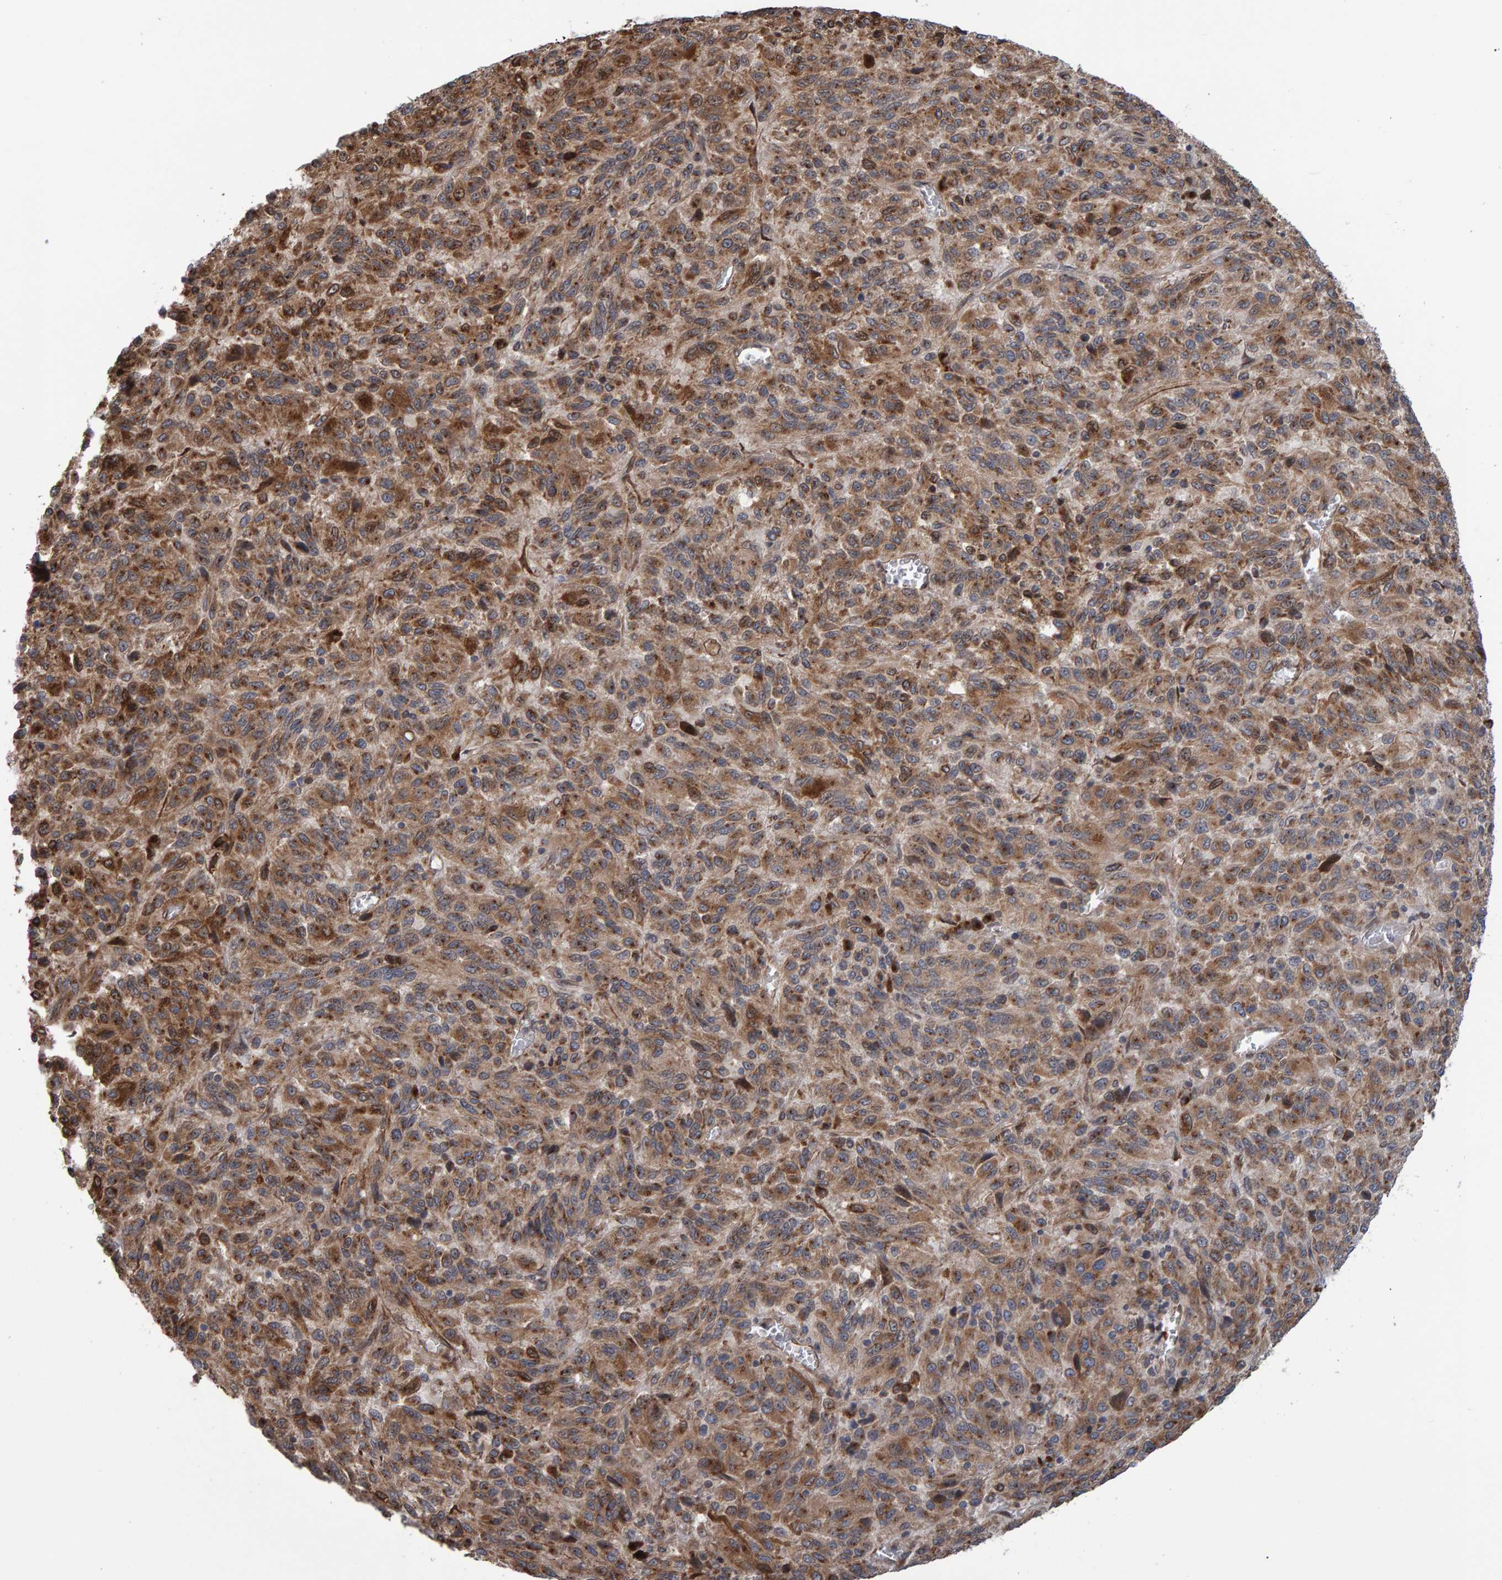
{"staining": {"intensity": "moderate", "quantity": ">75%", "location": "cytoplasmic/membranous"}, "tissue": "melanoma", "cell_type": "Tumor cells", "image_type": "cancer", "snomed": [{"axis": "morphology", "description": "Malignant melanoma, Metastatic site"}, {"axis": "topography", "description": "Lung"}], "caption": "Protein expression analysis of malignant melanoma (metastatic site) displays moderate cytoplasmic/membranous staining in about >75% of tumor cells.", "gene": "FAM117A", "patient": {"sex": "male", "age": 64}}